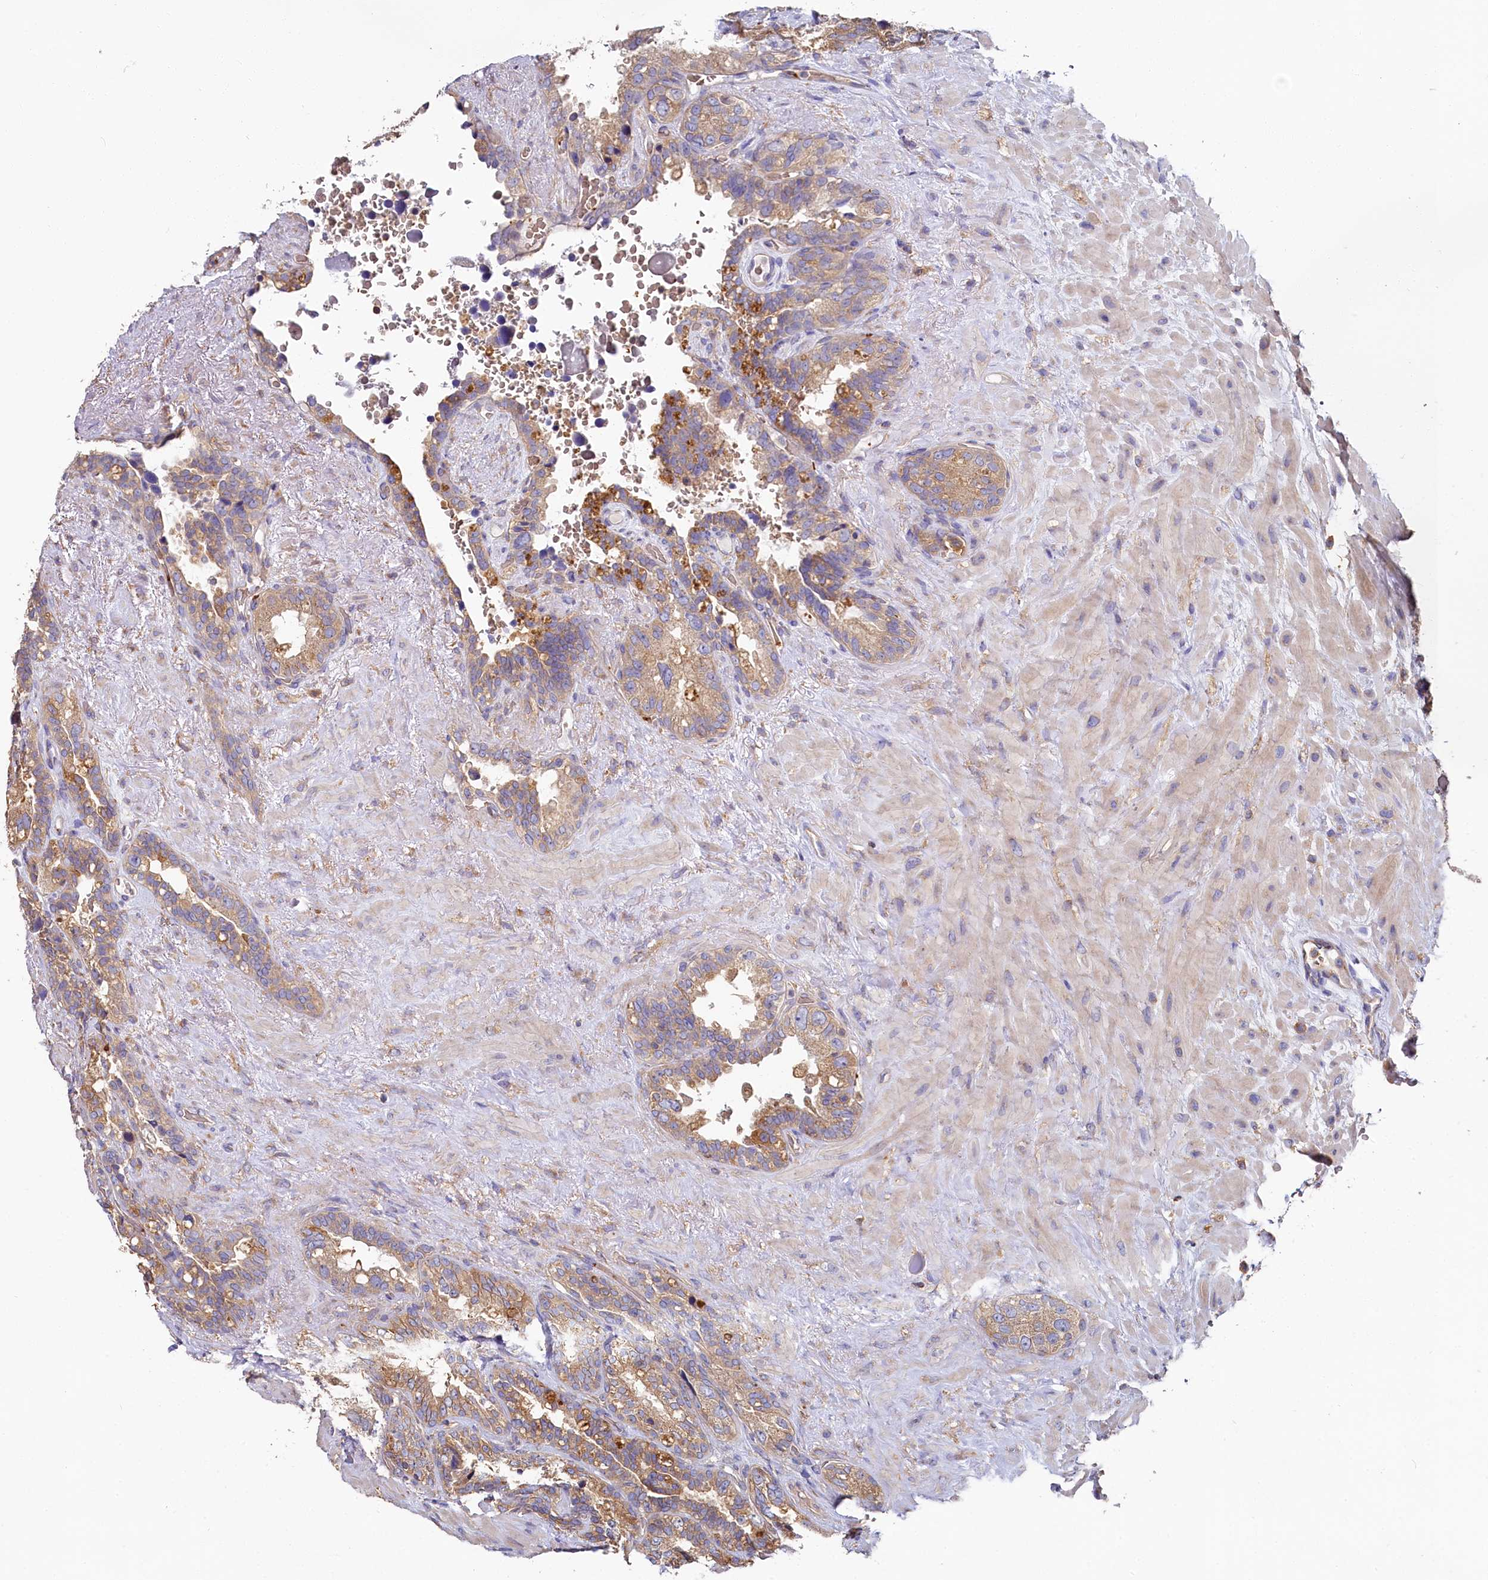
{"staining": {"intensity": "moderate", "quantity": "25%-75%", "location": "cytoplasmic/membranous"}, "tissue": "seminal vesicle", "cell_type": "Glandular cells", "image_type": "normal", "snomed": [{"axis": "morphology", "description": "Normal tissue, NOS"}, {"axis": "topography", "description": "Seminal veicle"}], "caption": "High-magnification brightfield microscopy of benign seminal vesicle stained with DAB (3,3'-diaminobenzidine) (brown) and counterstained with hematoxylin (blue). glandular cells exhibit moderate cytoplasmic/membranous expression is seen in approximately25%-75% of cells. (DAB (3,3'-diaminobenzidine) IHC, brown staining for protein, blue staining for nuclei).", "gene": "PPIP5K1", "patient": {"sex": "male", "age": 80}}